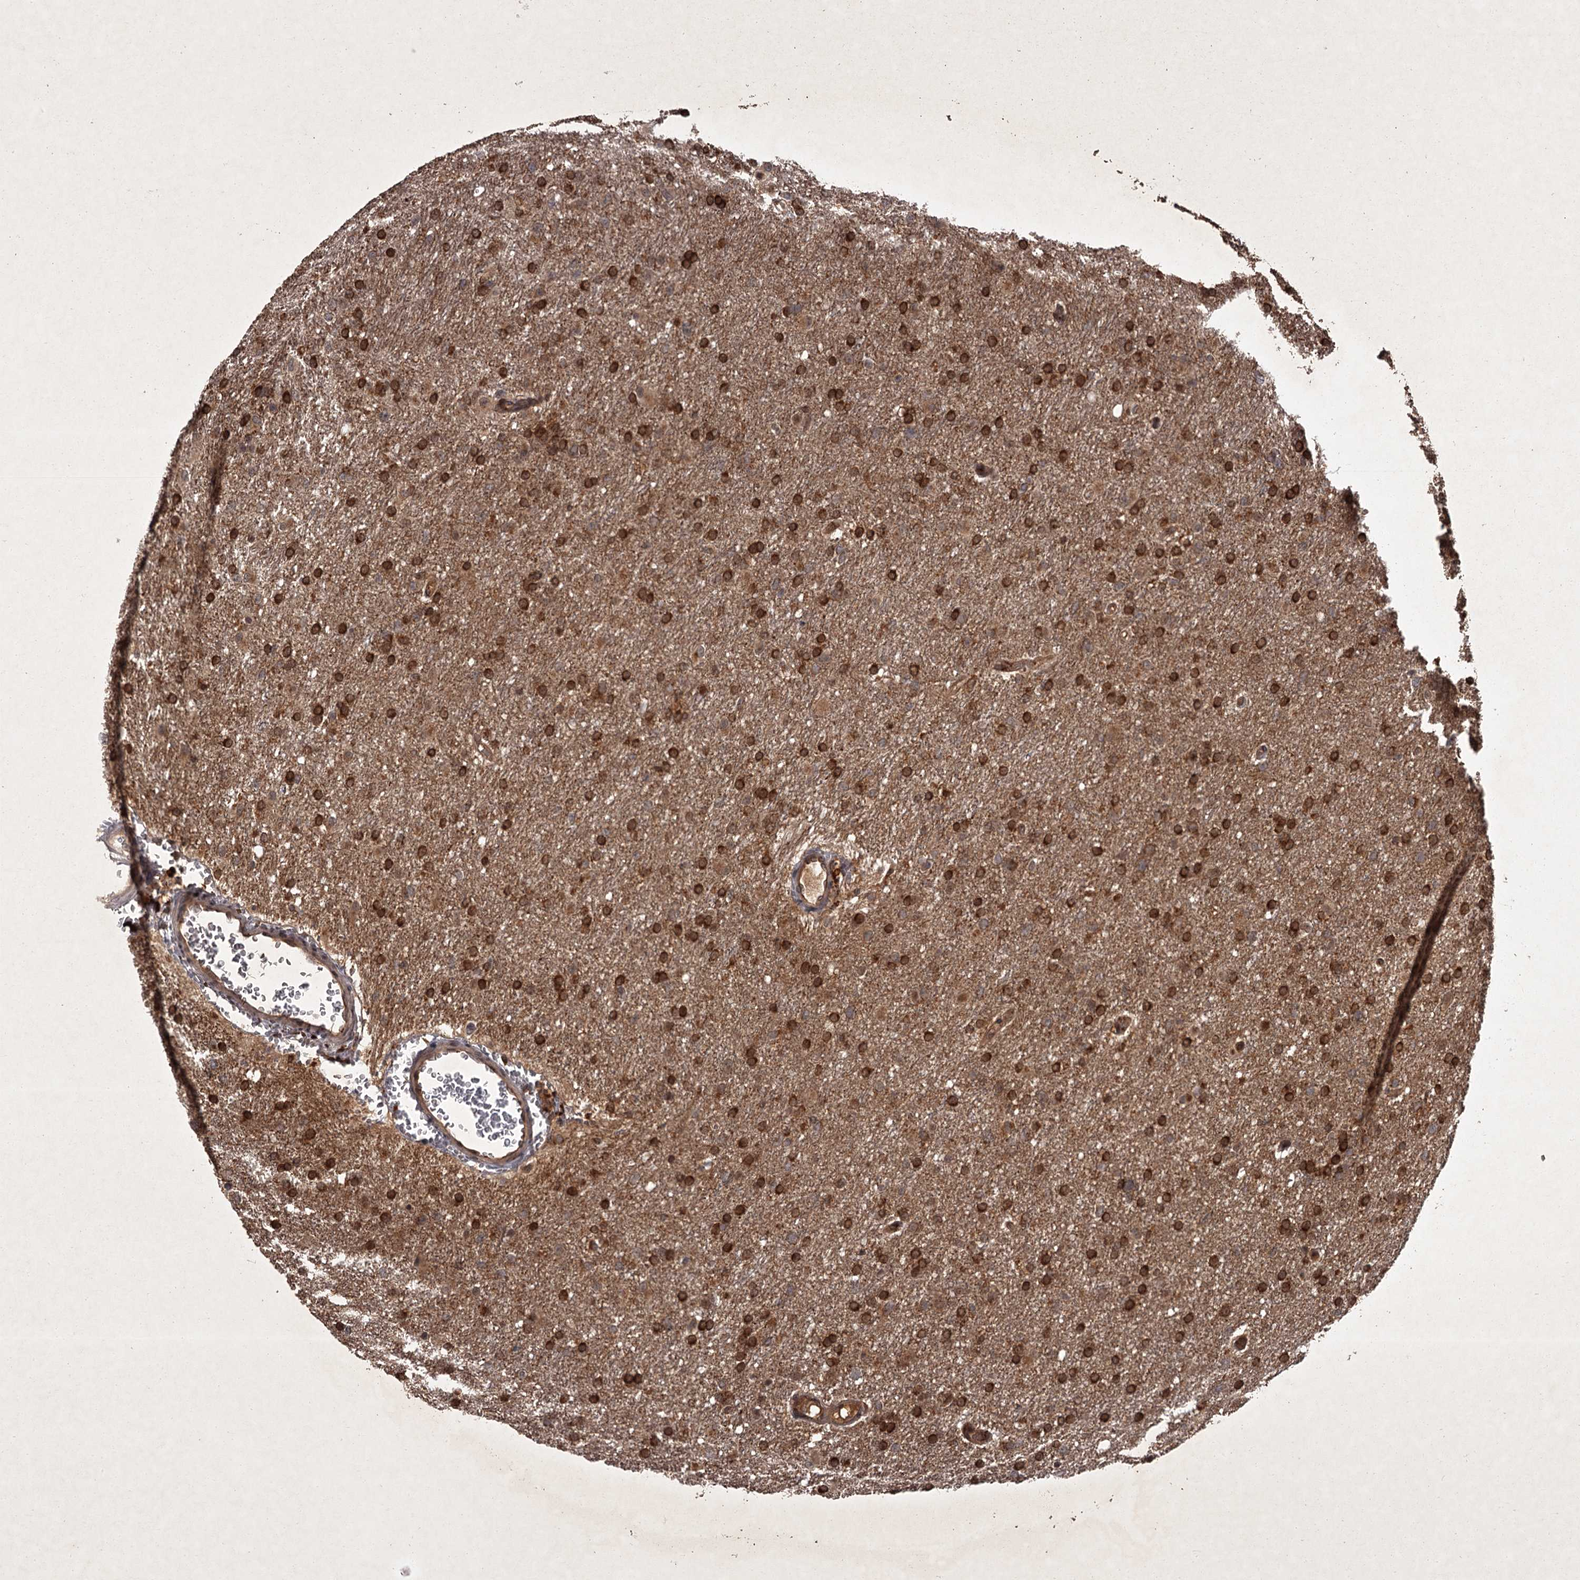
{"staining": {"intensity": "strong", "quantity": ">75%", "location": "cytoplasmic/membranous,nuclear"}, "tissue": "glioma", "cell_type": "Tumor cells", "image_type": "cancer", "snomed": [{"axis": "morphology", "description": "Glioma, malignant, High grade"}, {"axis": "topography", "description": "Cerebral cortex"}], "caption": "Malignant high-grade glioma stained with a protein marker demonstrates strong staining in tumor cells.", "gene": "TBC1D23", "patient": {"sex": "female", "age": 36}}